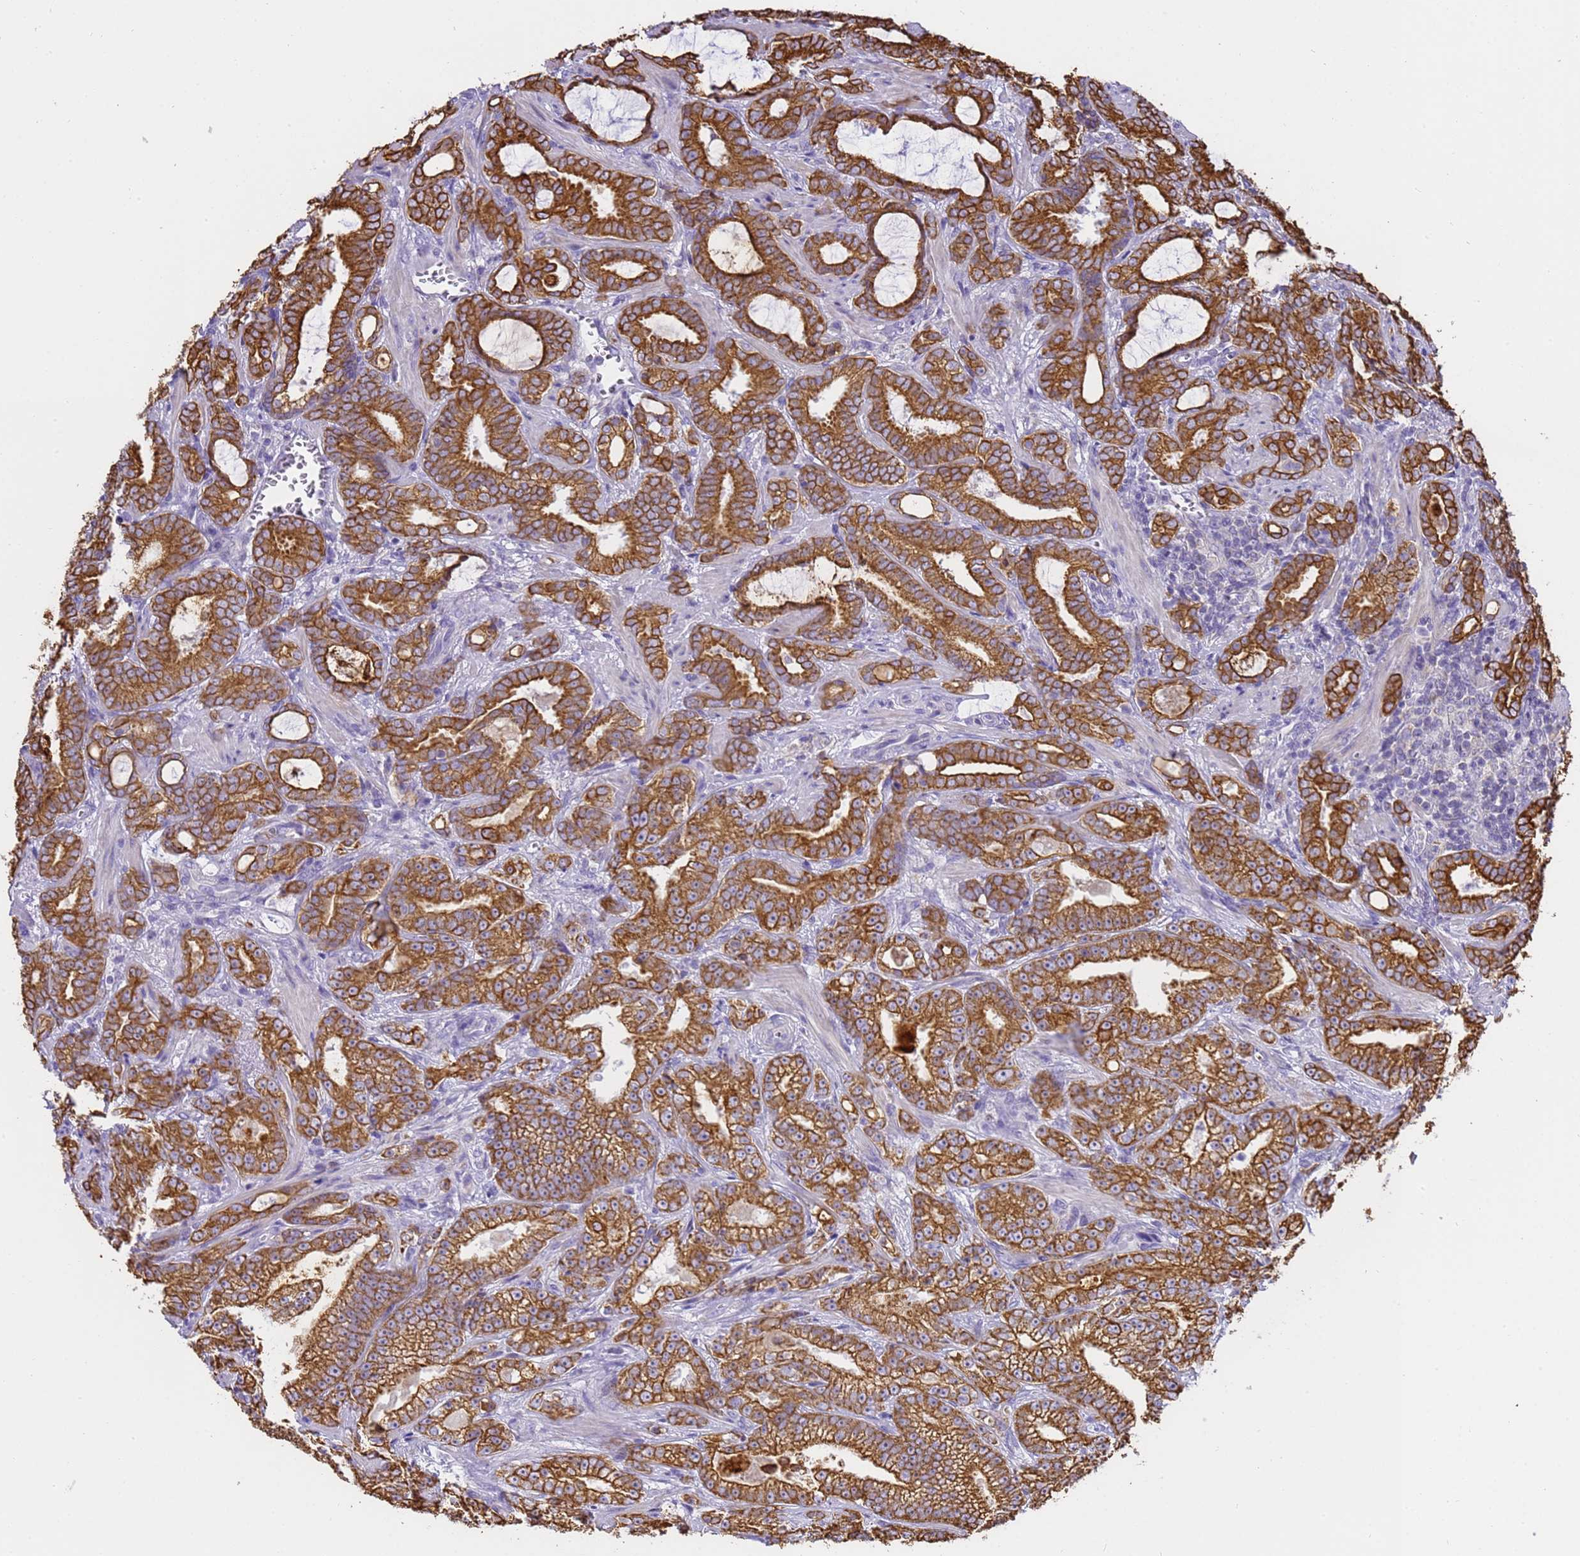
{"staining": {"intensity": "strong", "quantity": ">75%", "location": "cytoplasmic/membranous"}, "tissue": "prostate cancer", "cell_type": "Tumor cells", "image_type": "cancer", "snomed": [{"axis": "morphology", "description": "Adenocarcinoma, High grade"}, {"axis": "topography", "description": "Prostate and seminal vesicle, NOS"}], "caption": "Immunohistochemistry (DAB (3,3'-diaminobenzidine)) staining of adenocarcinoma (high-grade) (prostate) reveals strong cytoplasmic/membranous protein positivity in approximately >75% of tumor cells. (DAB (3,3'-diaminobenzidine) IHC, brown staining for protein, blue staining for nuclei).", "gene": "PIEZO2", "patient": {"sex": "male", "age": 67}}